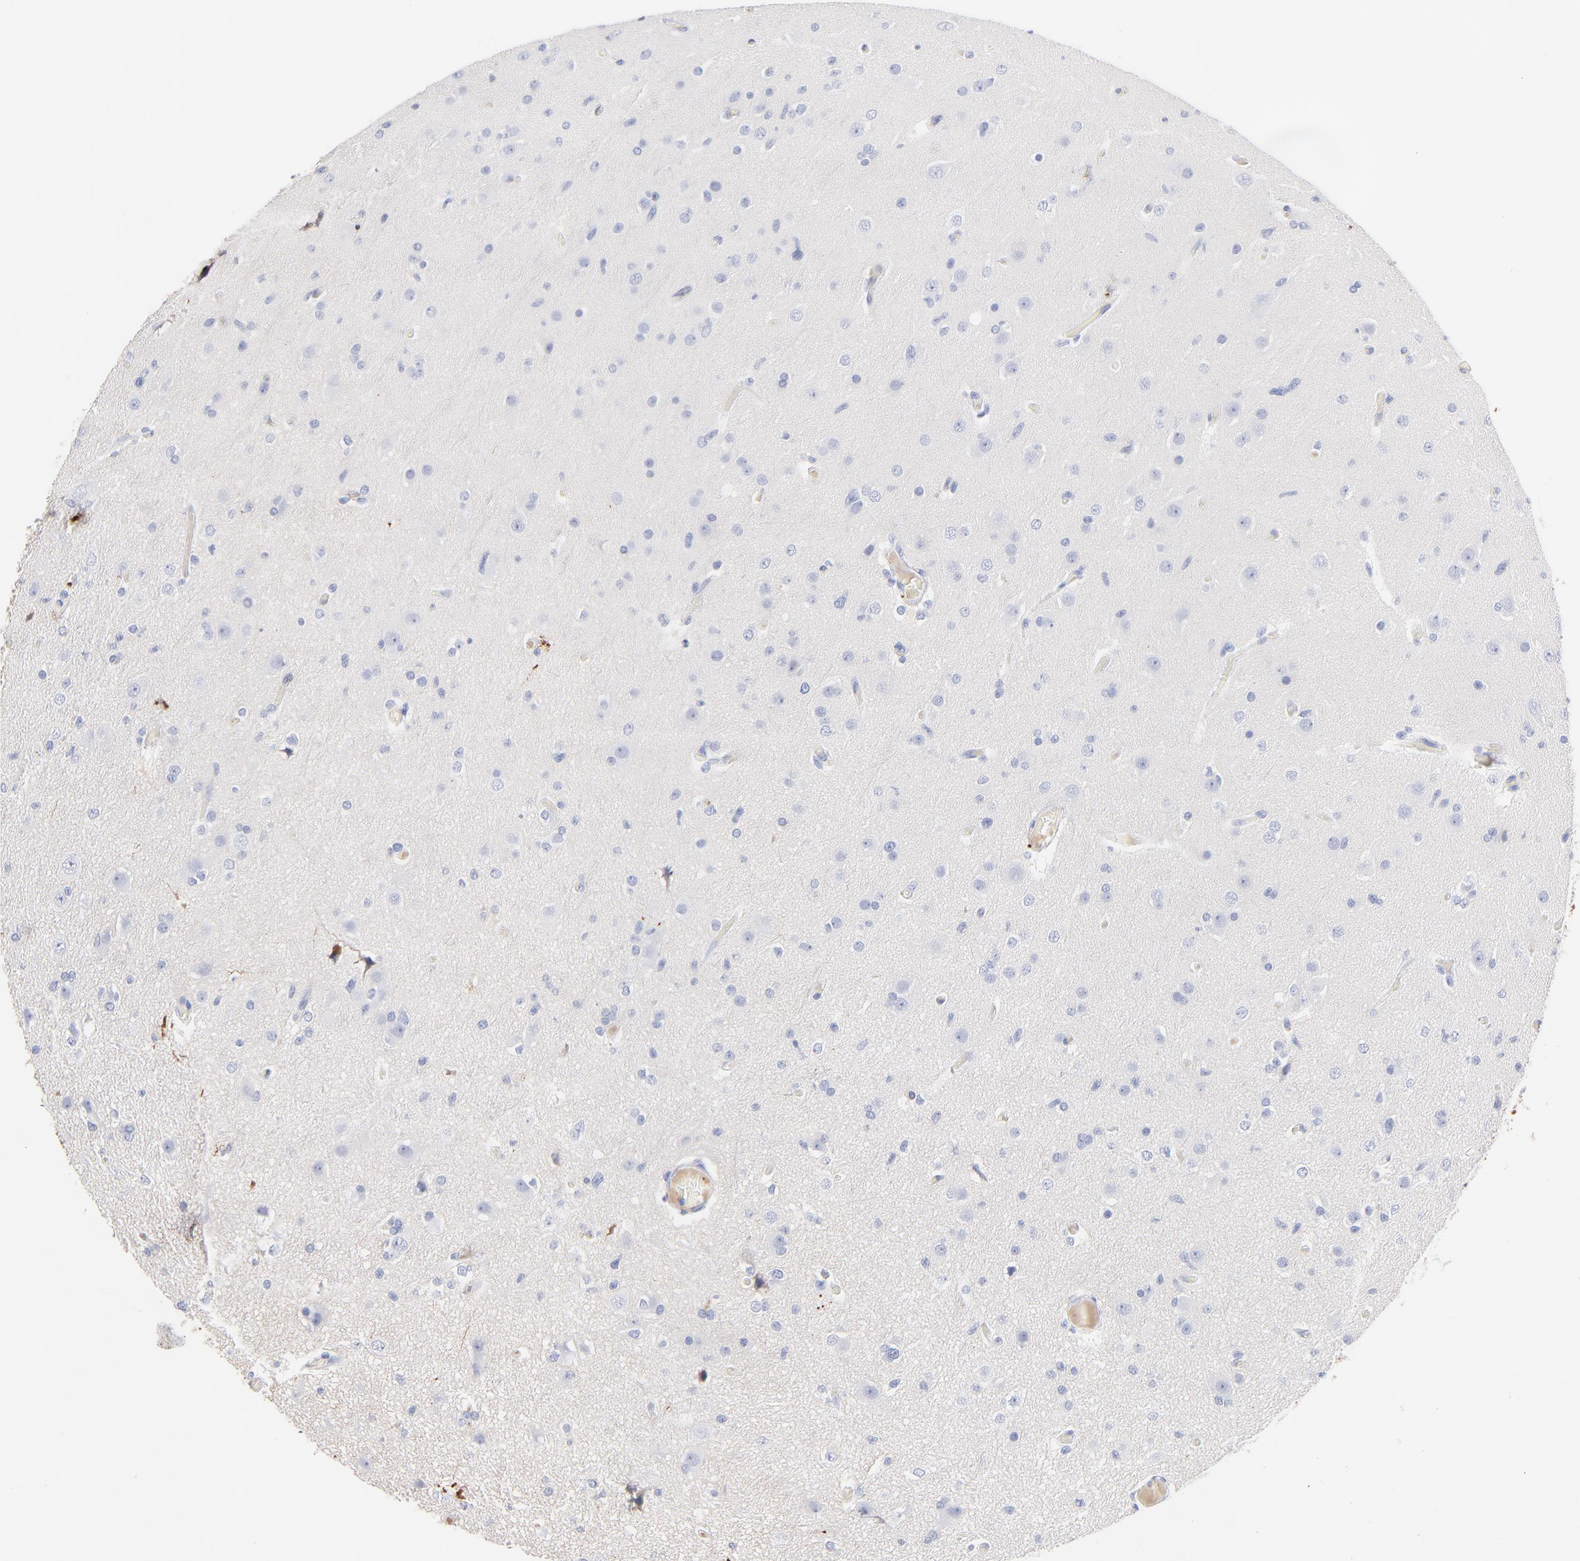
{"staining": {"intensity": "negative", "quantity": "none", "location": "none"}, "tissue": "glioma", "cell_type": "Tumor cells", "image_type": "cancer", "snomed": [{"axis": "morphology", "description": "Glioma, malignant, High grade"}, {"axis": "topography", "description": "Brain"}], "caption": "Photomicrograph shows no significant protein positivity in tumor cells of malignant glioma (high-grade).", "gene": "APOH", "patient": {"sex": "male", "age": 33}}